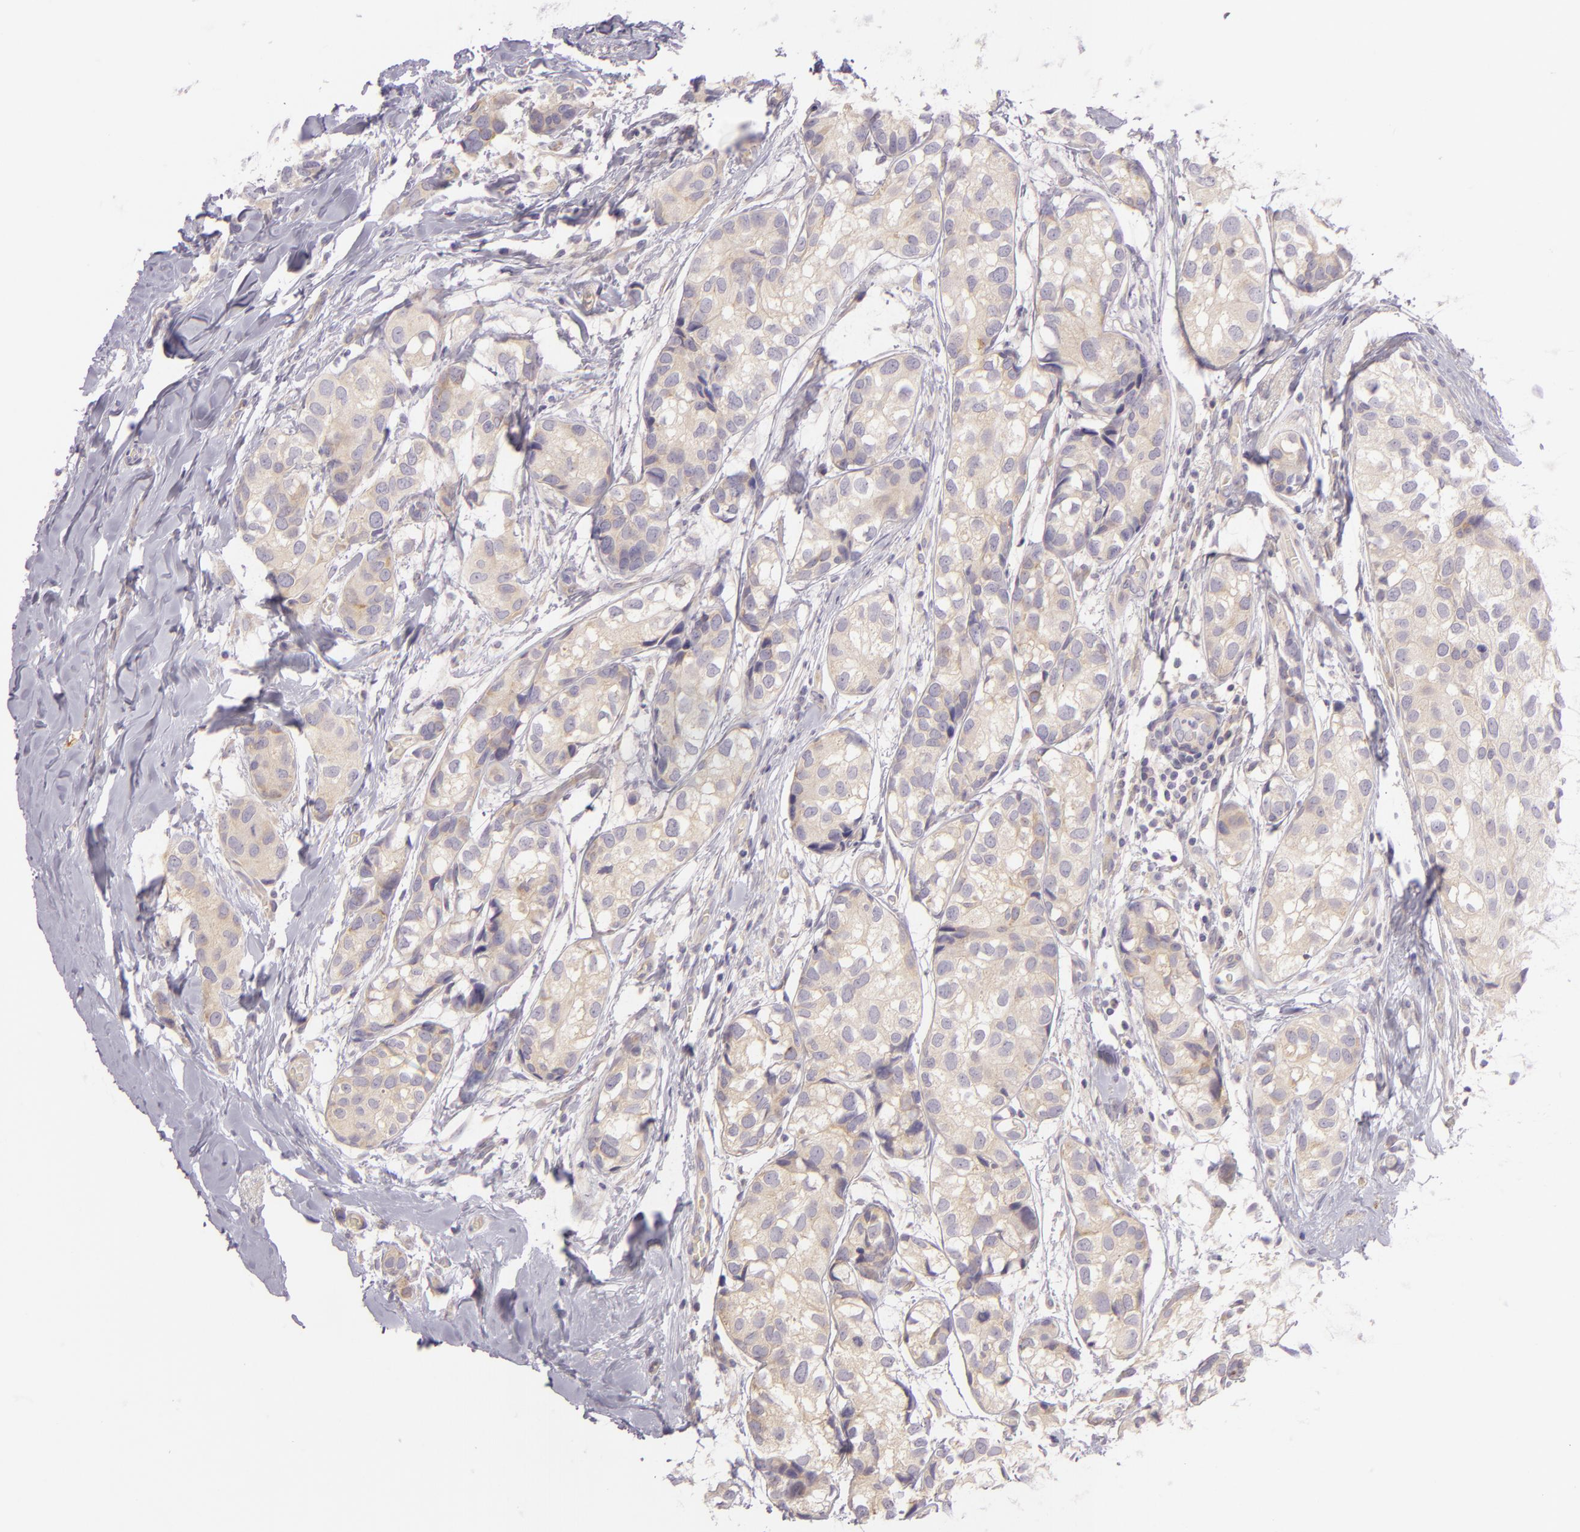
{"staining": {"intensity": "weak", "quantity": "25%-75%", "location": "cytoplasmic/membranous"}, "tissue": "breast cancer", "cell_type": "Tumor cells", "image_type": "cancer", "snomed": [{"axis": "morphology", "description": "Duct carcinoma"}, {"axis": "topography", "description": "Breast"}], "caption": "This micrograph exhibits breast cancer stained with immunohistochemistry to label a protein in brown. The cytoplasmic/membranous of tumor cells show weak positivity for the protein. Nuclei are counter-stained blue.", "gene": "ZC3H7B", "patient": {"sex": "female", "age": 68}}